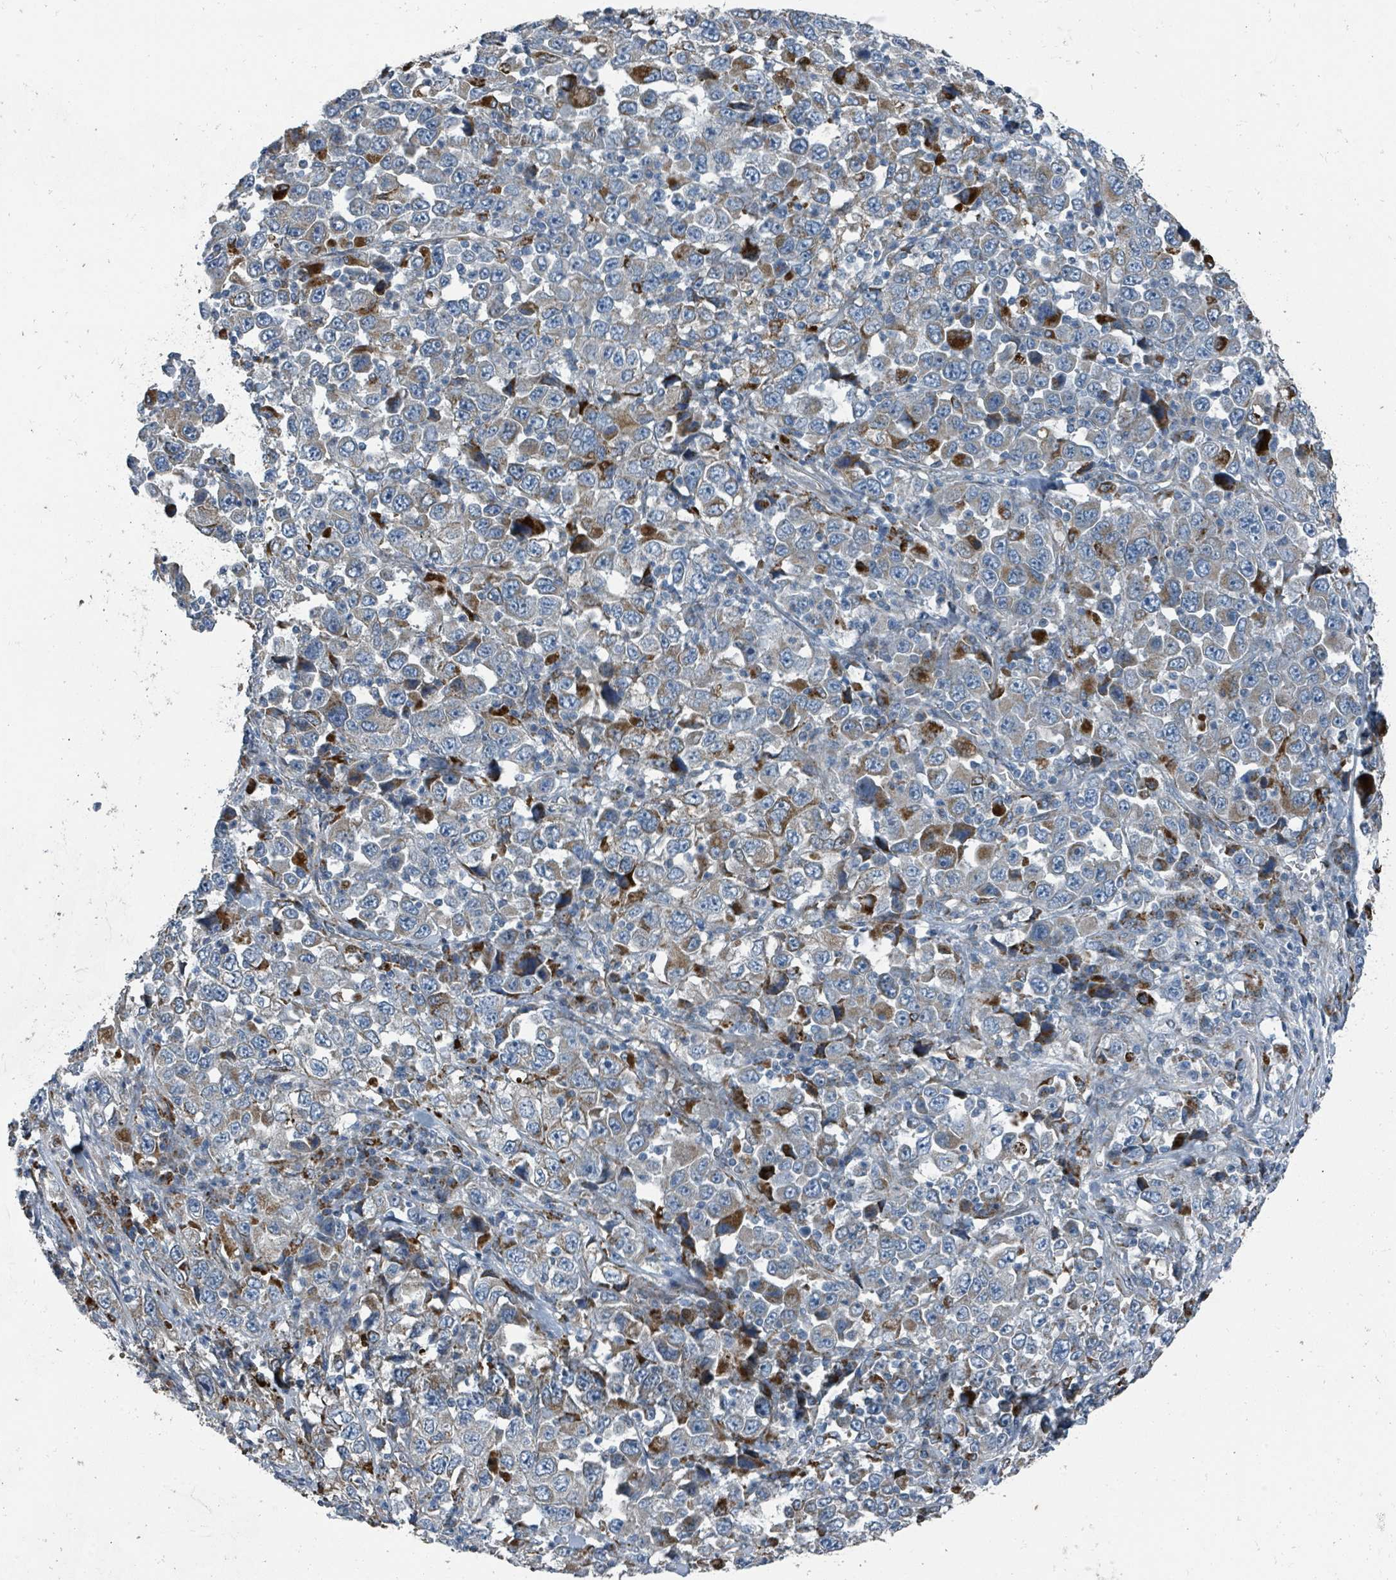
{"staining": {"intensity": "moderate", "quantity": "<25%", "location": "cytoplasmic/membranous"}, "tissue": "stomach cancer", "cell_type": "Tumor cells", "image_type": "cancer", "snomed": [{"axis": "morphology", "description": "Normal tissue, NOS"}, {"axis": "morphology", "description": "Adenocarcinoma, NOS"}, {"axis": "topography", "description": "Stomach, upper"}, {"axis": "topography", "description": "Stomach"}], "caption": "Stomach adenocarcinoma stained with a brown dye displays moderate cytoplasmic/membranous positive expression in about <25% of tumor cells.", "gene": "DIPK2A", "patient": {"sex": "male", "age": 59}}